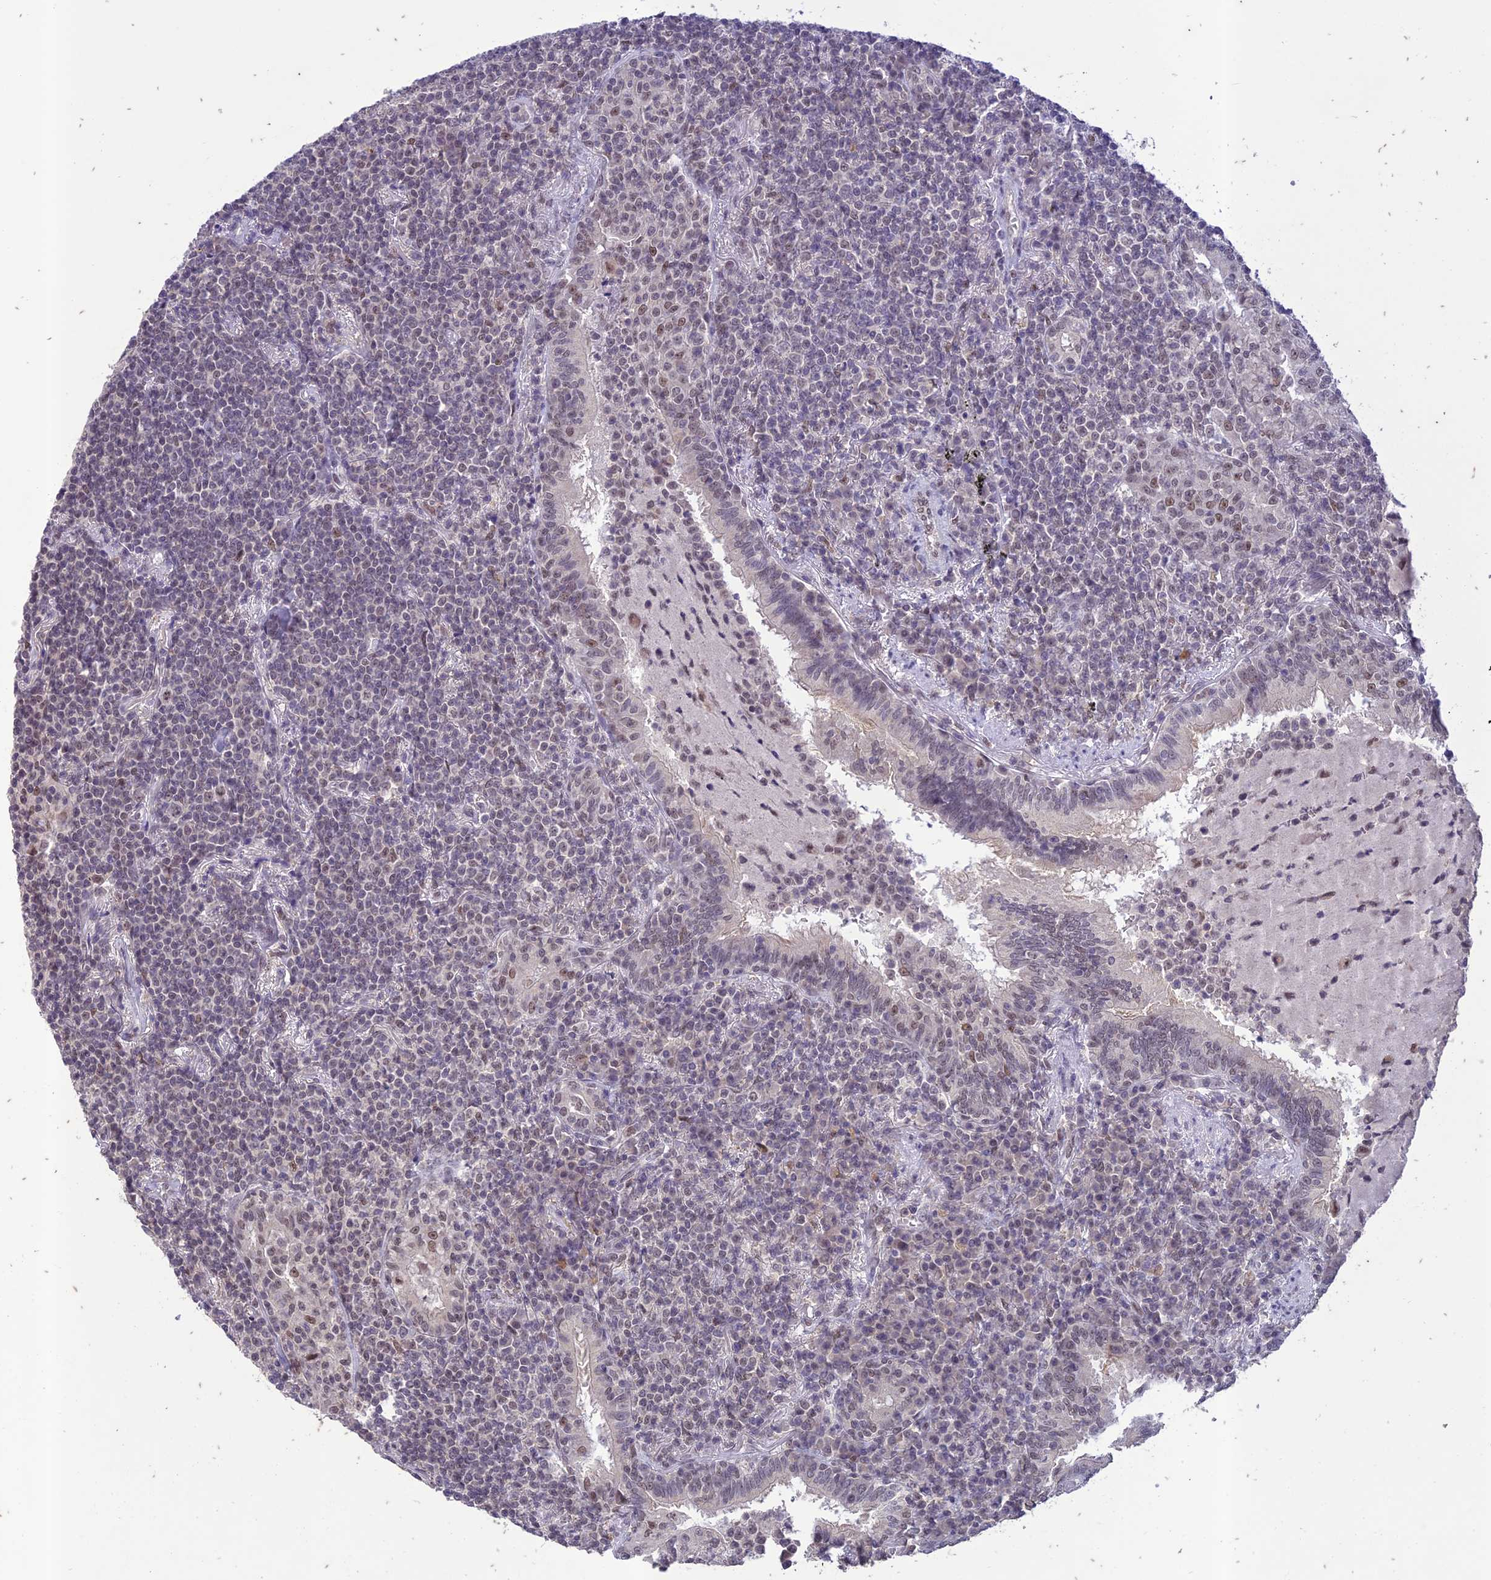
{"staining": {"intensity": "negative", "quantity": "none", "location": "none"}, "tissue": "lymphoma", "cell_type": "Tumor cells", "image_type": "cancer", "snomed": [{"axis": "morphology", "description": "Malignant lymphoma, non-Hodgkin's type, Low grade"}, {"axis": "topography", "description": "Lung"}], "caption": "This is a histopathology image of IHC staining of lymphoma, which shows no expression in tumor cells. The staining was performed using DAB to visualize the protein expression in brown, while the nuclei were stained in blue with hematoxylin (Magnification: 20x).", "gene": "POP4", "patient": {"sex": "female", "age": 71}}